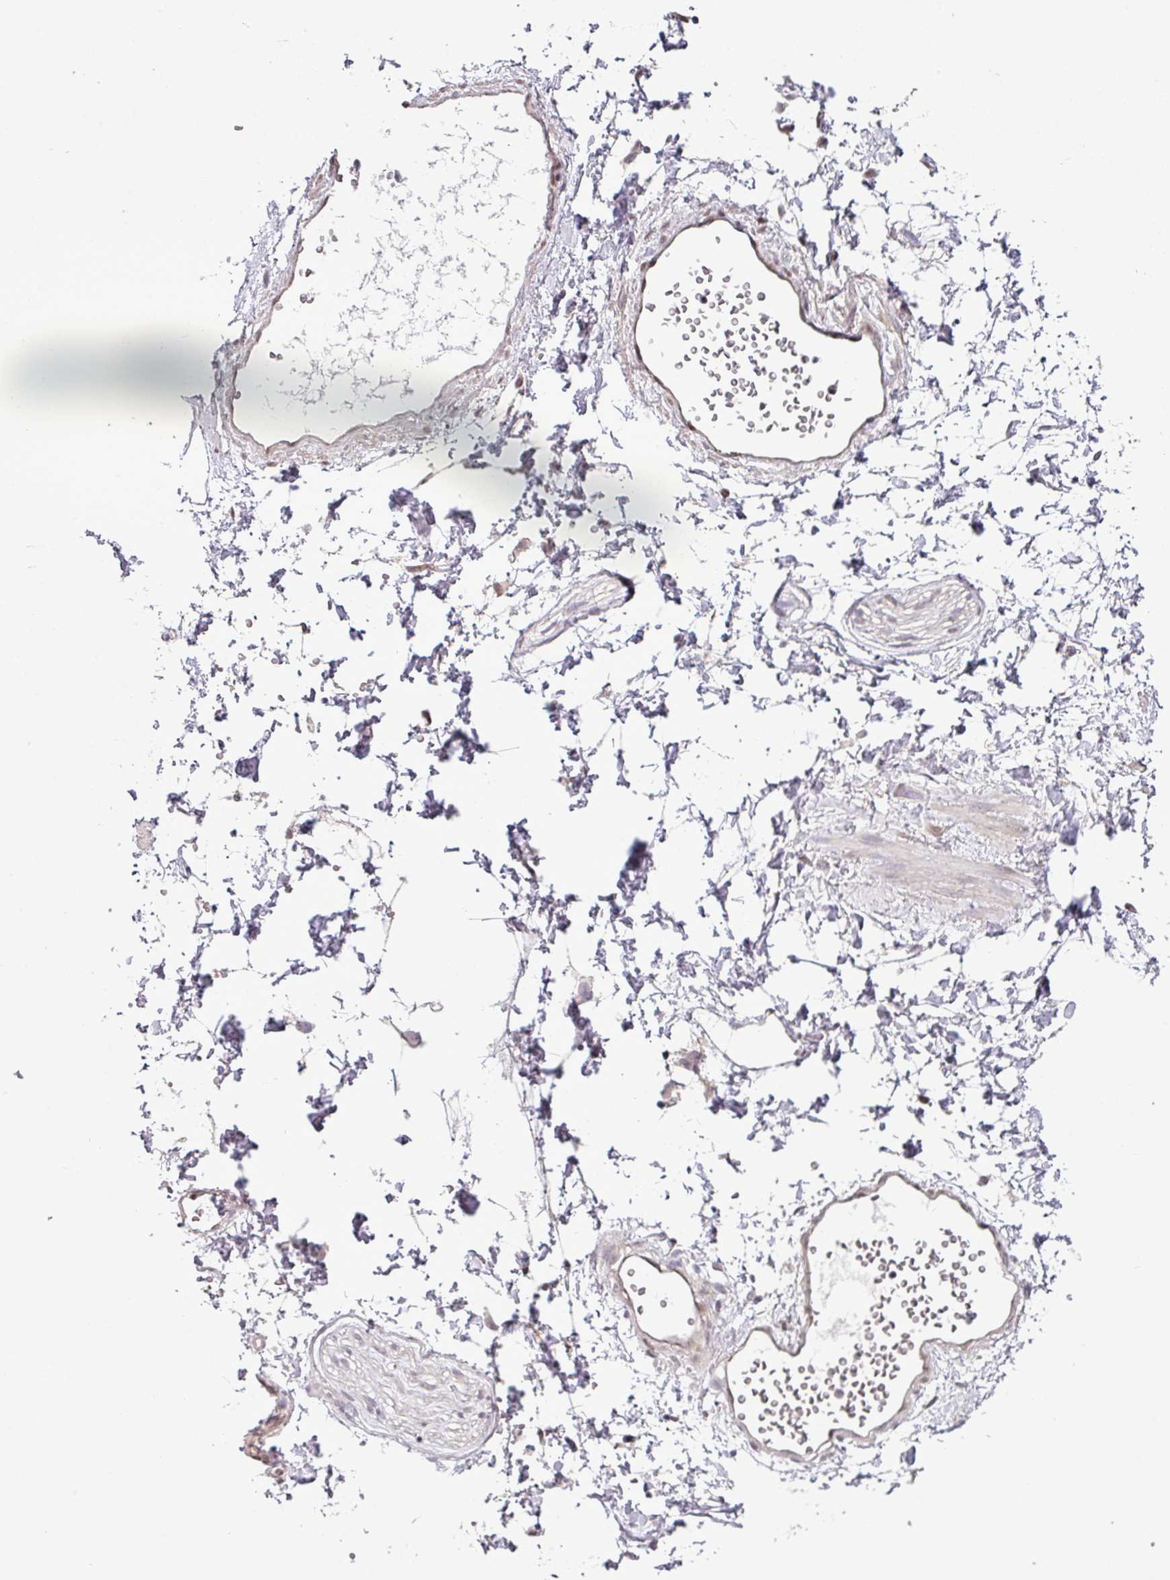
{"staining": {"intensity": "negative", "quantity": "none", "location": "none"}, "tissue": "adipose tissue", "cell_type": "Adipocytes", "image_type": "normal", "snomed": [{"axis": "morphology", "description": "Normal tissue, NOS"}, {"axis": "topography", "description": "Prostate"}, {"axis": "topography", "description": "Peripheral nerve tissue"}], "caption": "Adipocytes show no significant protein positivity in unremarkable adipose tissue. The staining is performed using DAB (3,3'-diaminobenzidine) brown chromogen with nuclei counter-stained in using hematoxylin.", "gene": "ZNF217", "patient": {"sex": "male", "age": 55}}